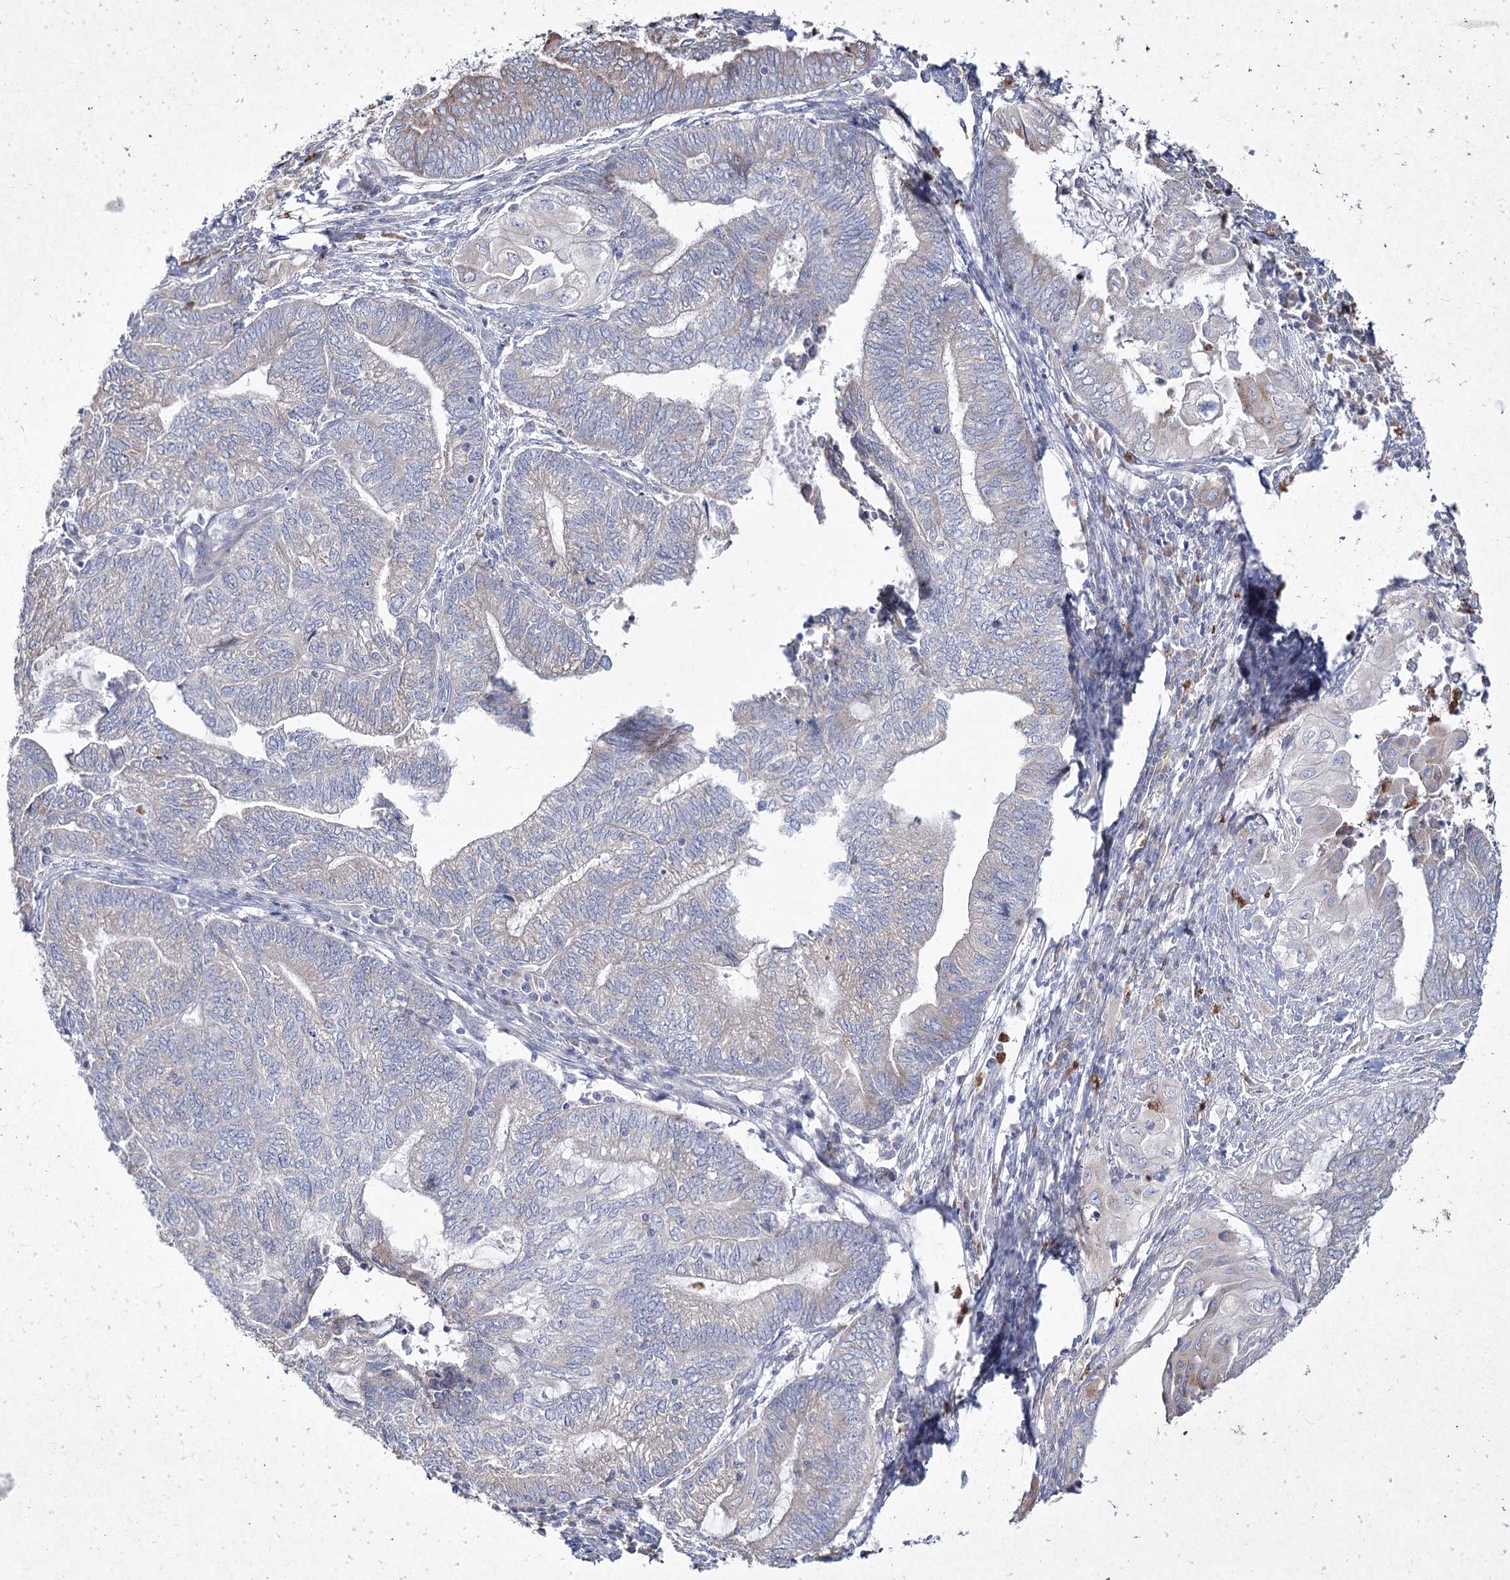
{"staining": {"intensity": "weak", "quantity": "<25%", "location": "cytoplasmic/membranous"}, "tissue": "endometrial cancer", "cell_type": "Tumor cells", "image_type": "cancer", "snomed": [{"axis": "morphology", "description": "Adenocarcinoma, NOS"}, {"axis": "topography", "description": "Uterus"}, {"axis": "topography", "description": "Endometrium"}], "caption": "A photomicrograph of human adenocarcinoma (endometrial) is negative for staining in tumor cells. (IHC, brightfield microscopy, high magnification).", "gene": "NIPAL4", "patient": {"sex": "female", "age": 70}}